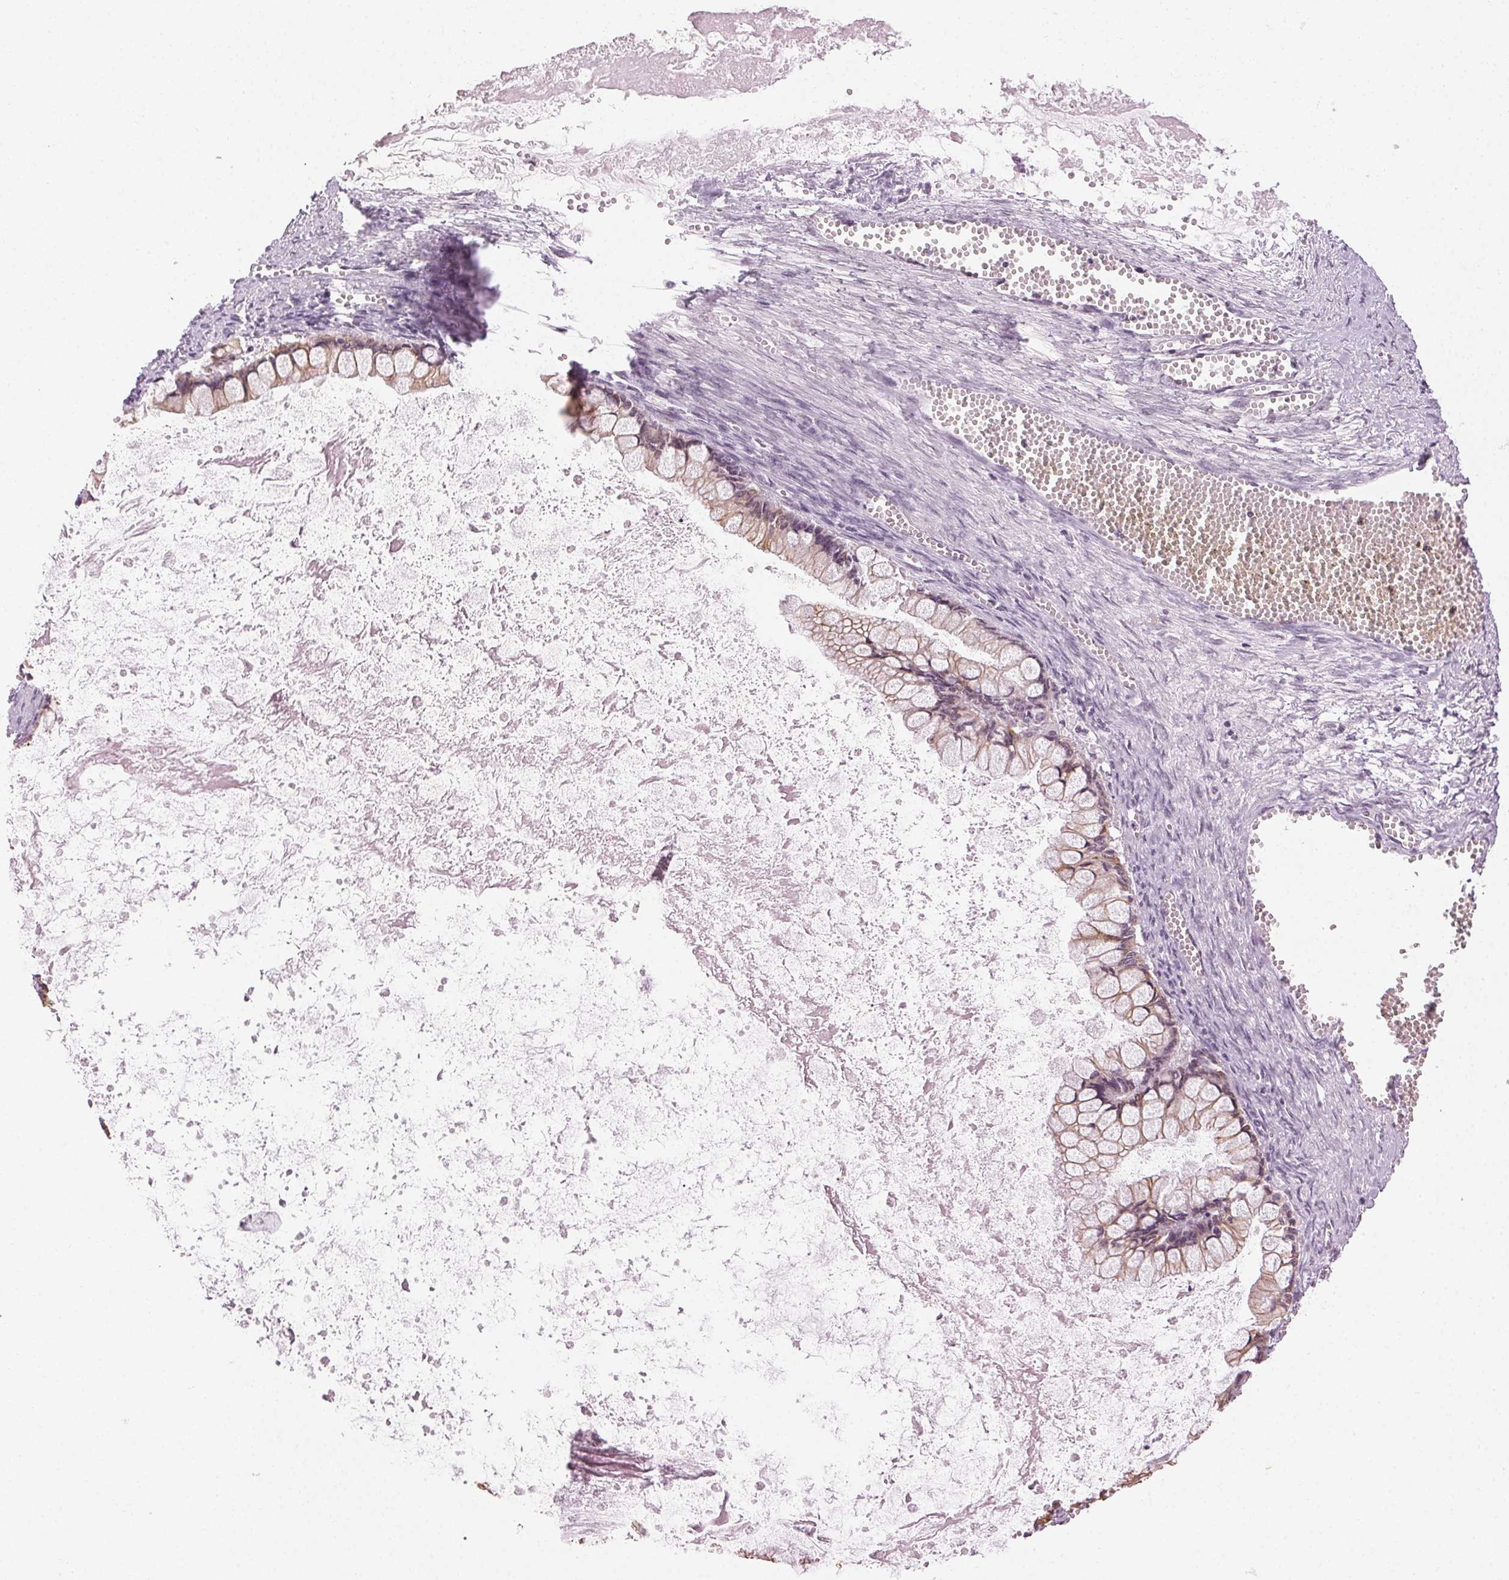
{"staining": {"intensity": "weak", "quantity": ">75%", "location": "cytoplasmic/membranous"}, "tissue": "ovarian cancer", "cell_type": "Tumor cells", "image_type": "cancer", "snomed": [{"axis": "morphology", "description": "Cystadenocarcinoma, mucinous, NOS"}, {"axis": "topography", "description": "Ovary"}], "caption": "Immunohistochemical staining of ovarian cancer (mucinous cystadenocarcinoma) reveals low levels of weak cytoplasmic/membranous positivity in about >75% of tumor cells.", "gene": "AIF1L", "patient": {"sex": "female", "age": 67}}